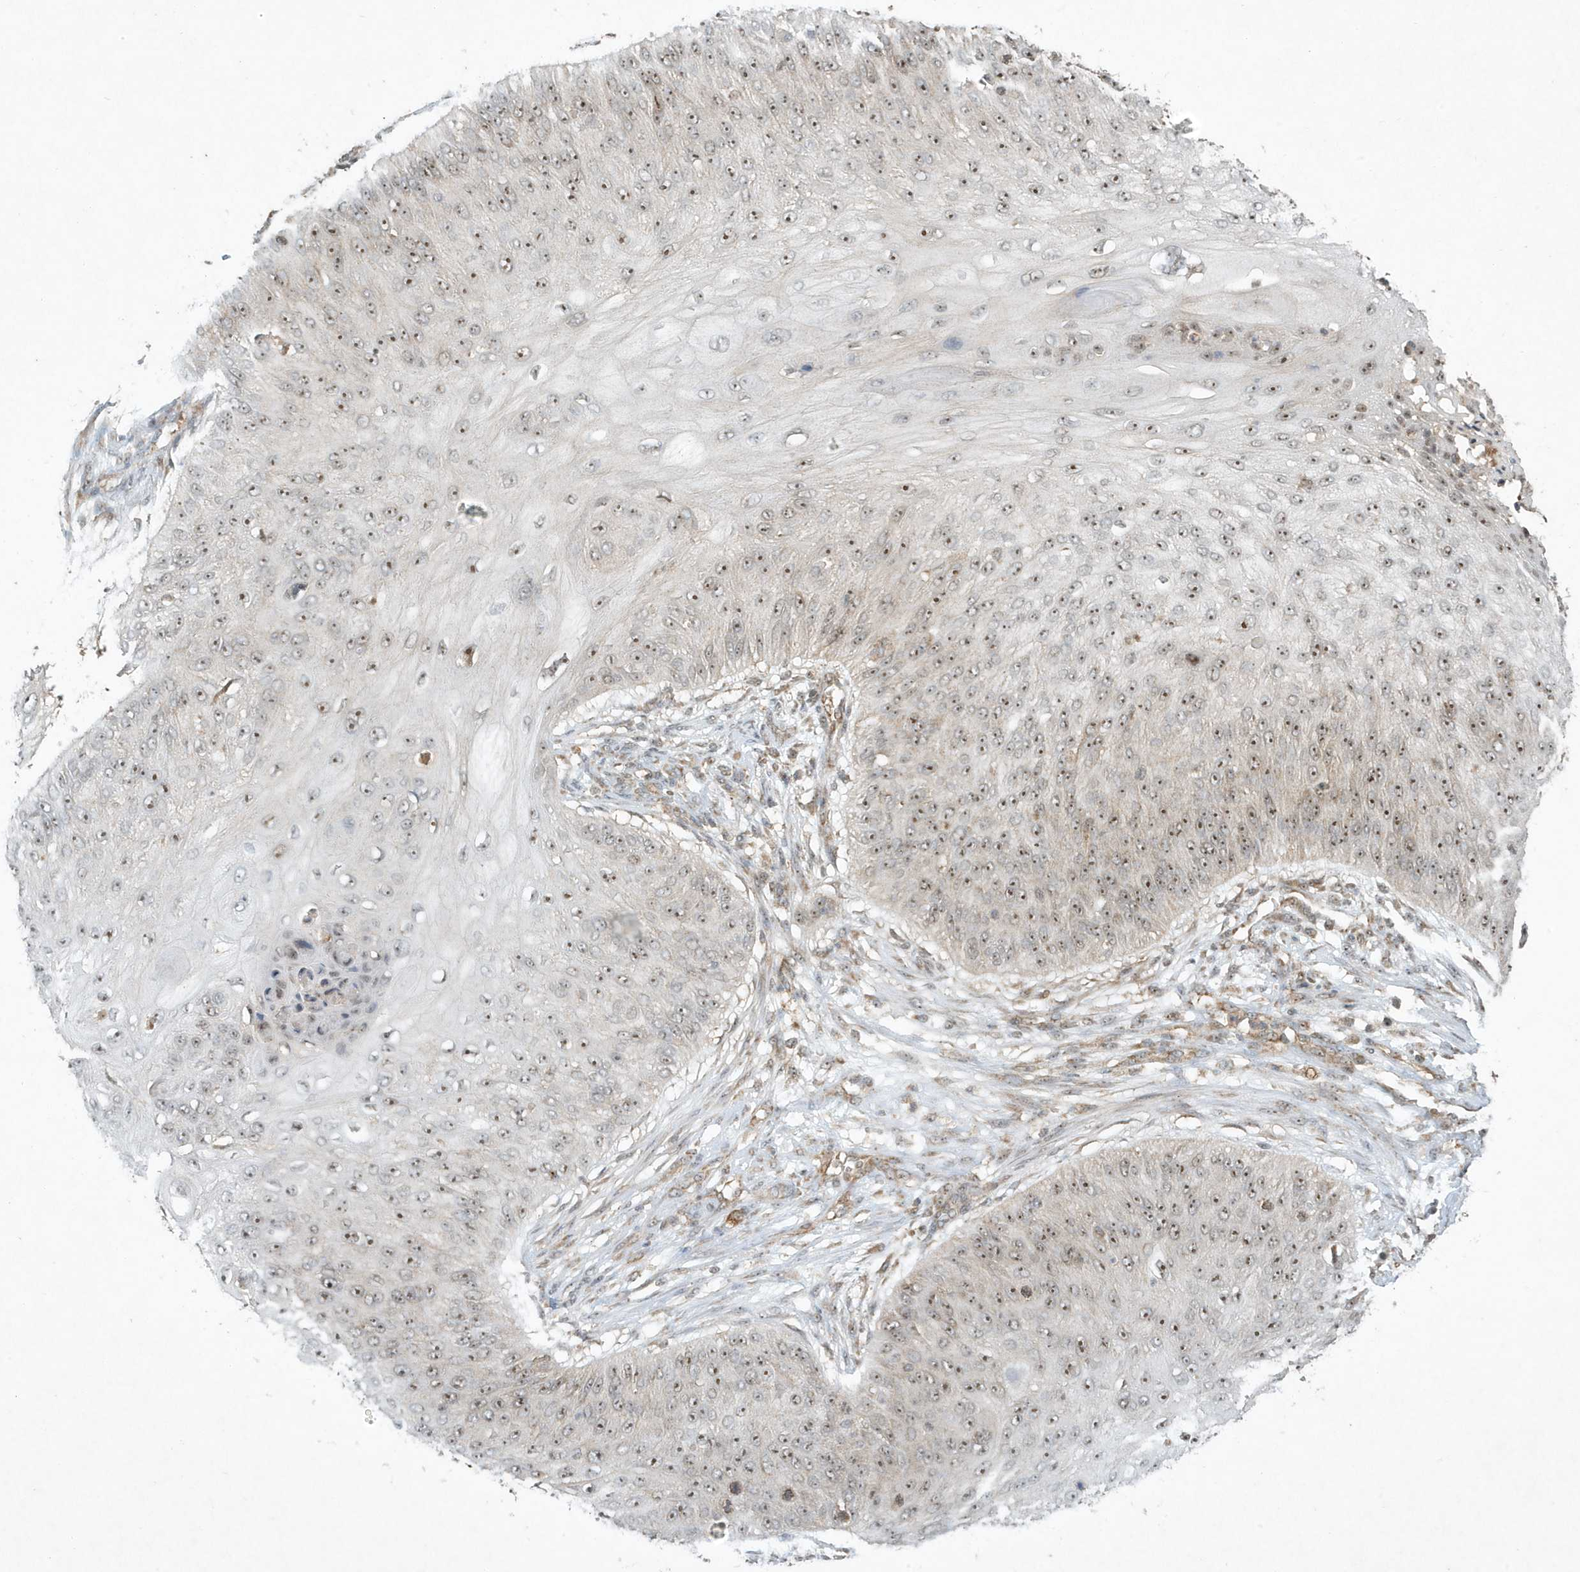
{"staining": {"intensity": "strong", "quantity": "25%-75%", "location": "nuclear"}, "tissue": "skin cancer", "cell_type": "Tumor cells", "image_type": "cancer", "snomed": [{"axis": "morphology", "description": "Squamous cell carcinoma, NOS"}, {"axis": "topography", "description": "Skin"}], "caption": "Tumor cells show strong nuclear positivity in approximately 25%-75% of cells in skin cancer (squamous cell carcinoma). (DAB (3,3'-diaminobenzidine) IHC with brightfield microscopy, high magnification).", "gene": "ABCB9", "patient": {"sex": "female", "age": 80}}